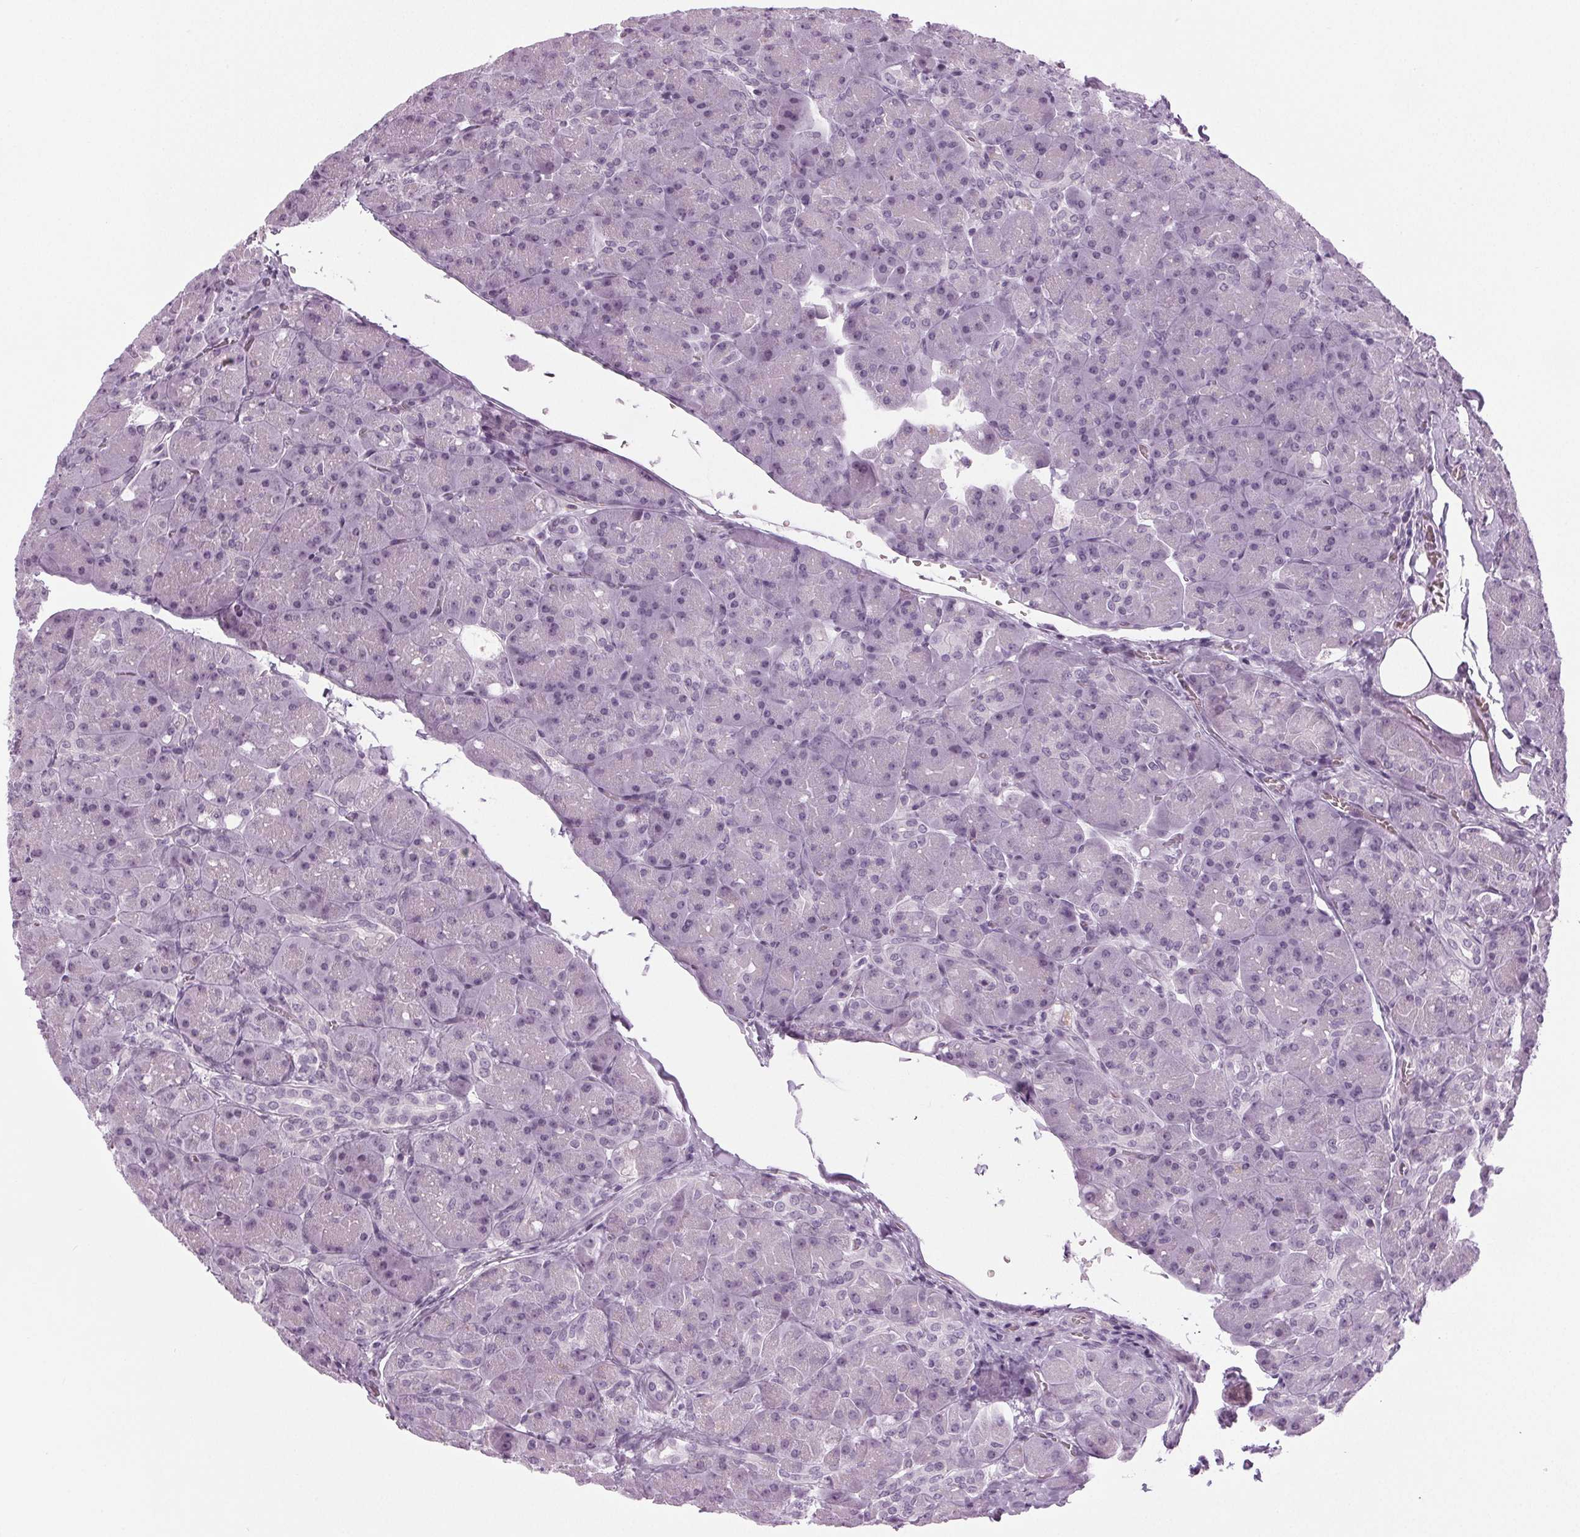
{"staining": {"intensity": "negative", "quantity": "none", "location": "none"}, "tissue": "pancreas", "cell_type": "Exocrine glandular cells", "image_type": "normal", "snomed": [{"axis": "morphology", "description": "Normal tissue, NOS"}, {"axis": "topography", "description": "Pancreas"}], "caption": "Micrograph shows no protein positivity in exocrine glandular cells of unremarkable pancreas. (DAB (3,3'-diaminobenzidine) immunohistochemistry with hematoxylin counter stain).", "gene": "IGF2BP1", "patient": {"sex": "male", "age": 55}}